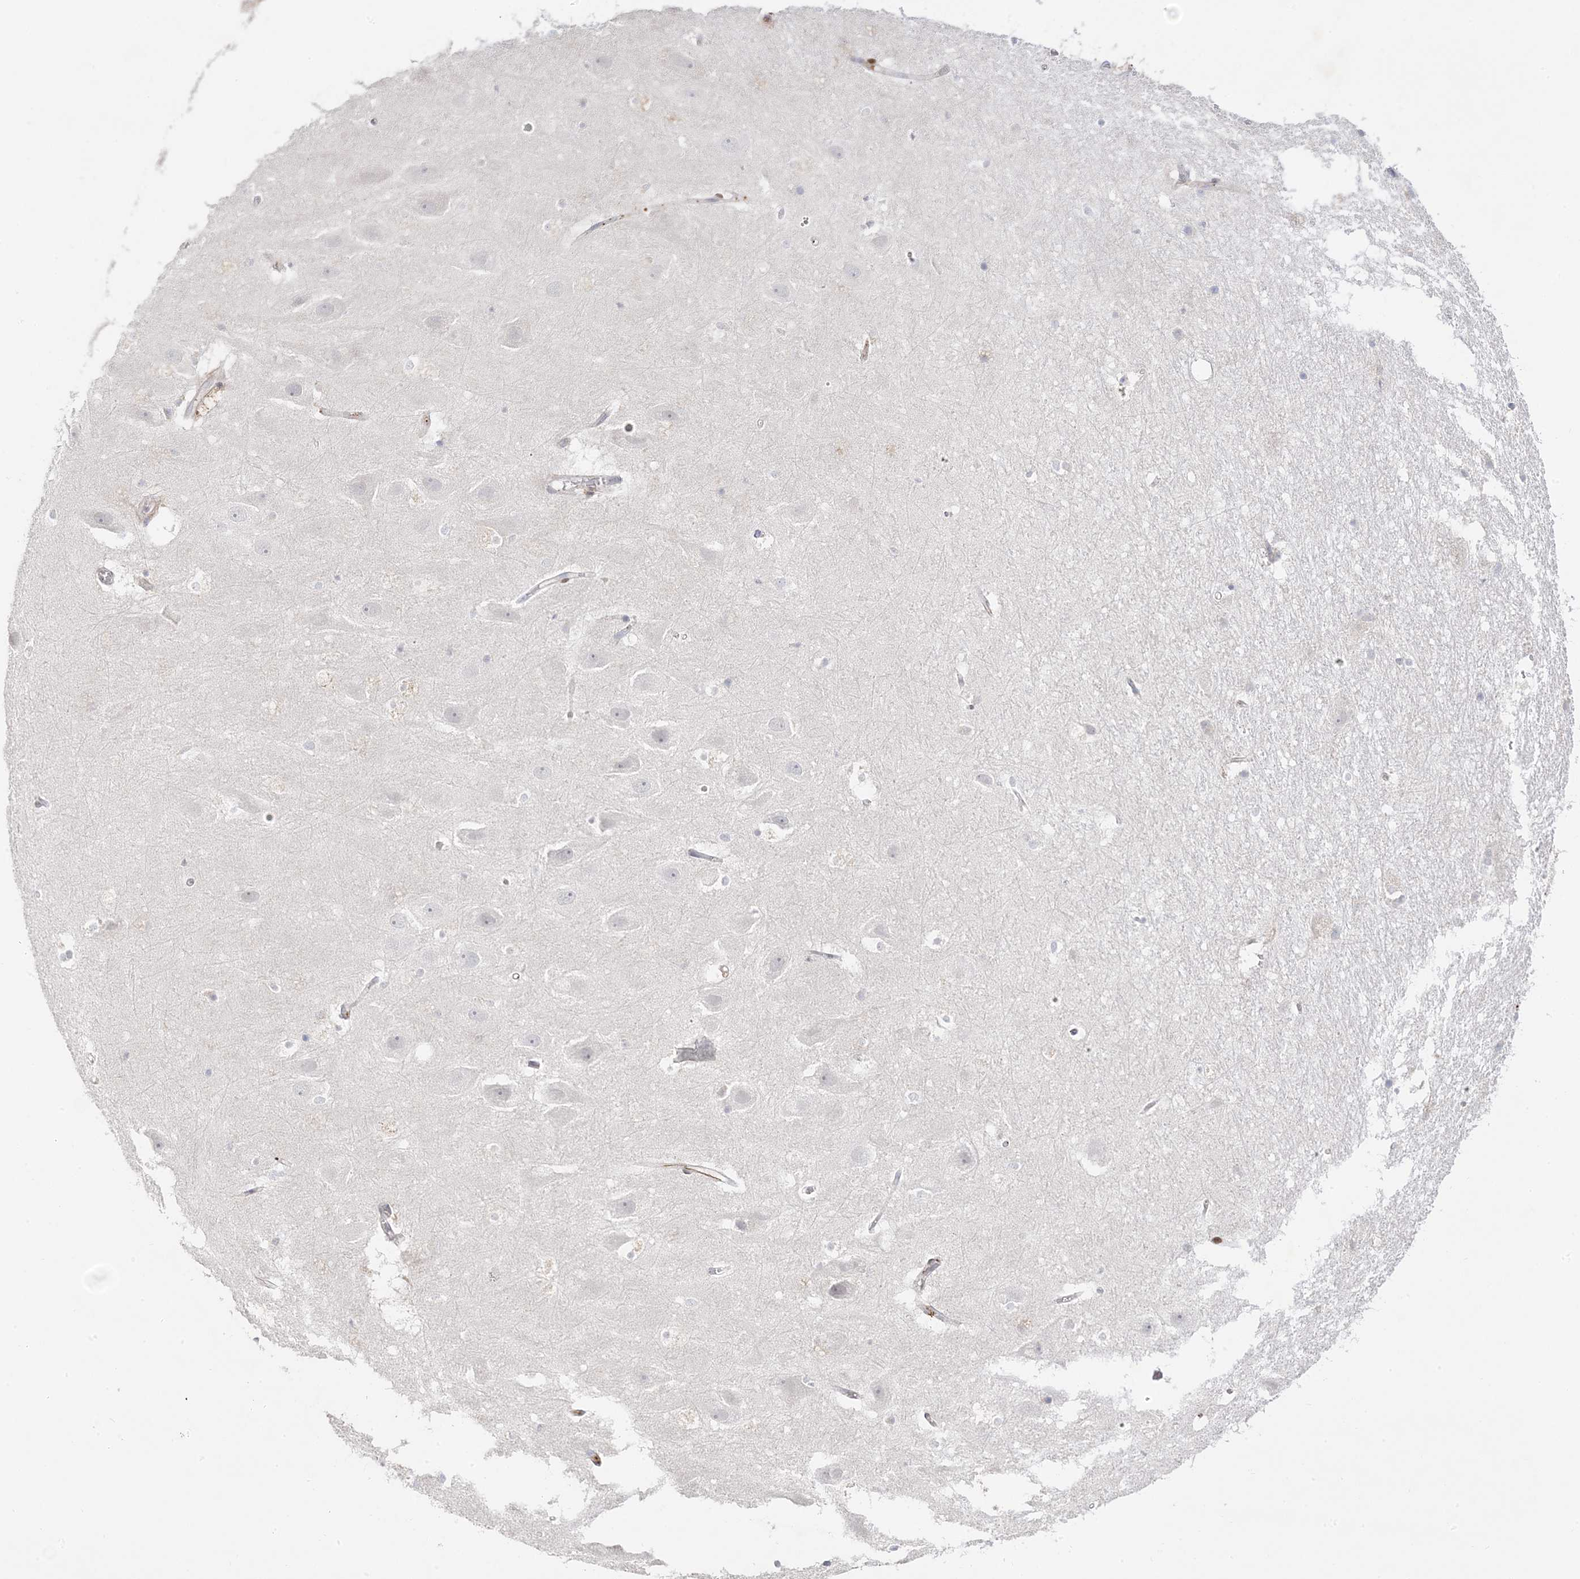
{"staining": {"intensity": "negative", "quantity": "none", "location": "none"}, "tissue": "hippocampus", "cell_type": "Glial cells", "image_type": "normal", "snomed": [{"axis": "morphology", "description": "Normal tissue, NOS"}, {"axis": "topography", "description": "Hippocampus"}], "caption": "Photomicrograph shows no protein expression in glial cells of benign hippocampus.", "gene": "TRANK1", "patient": {"sex": "female", "age": 52}}